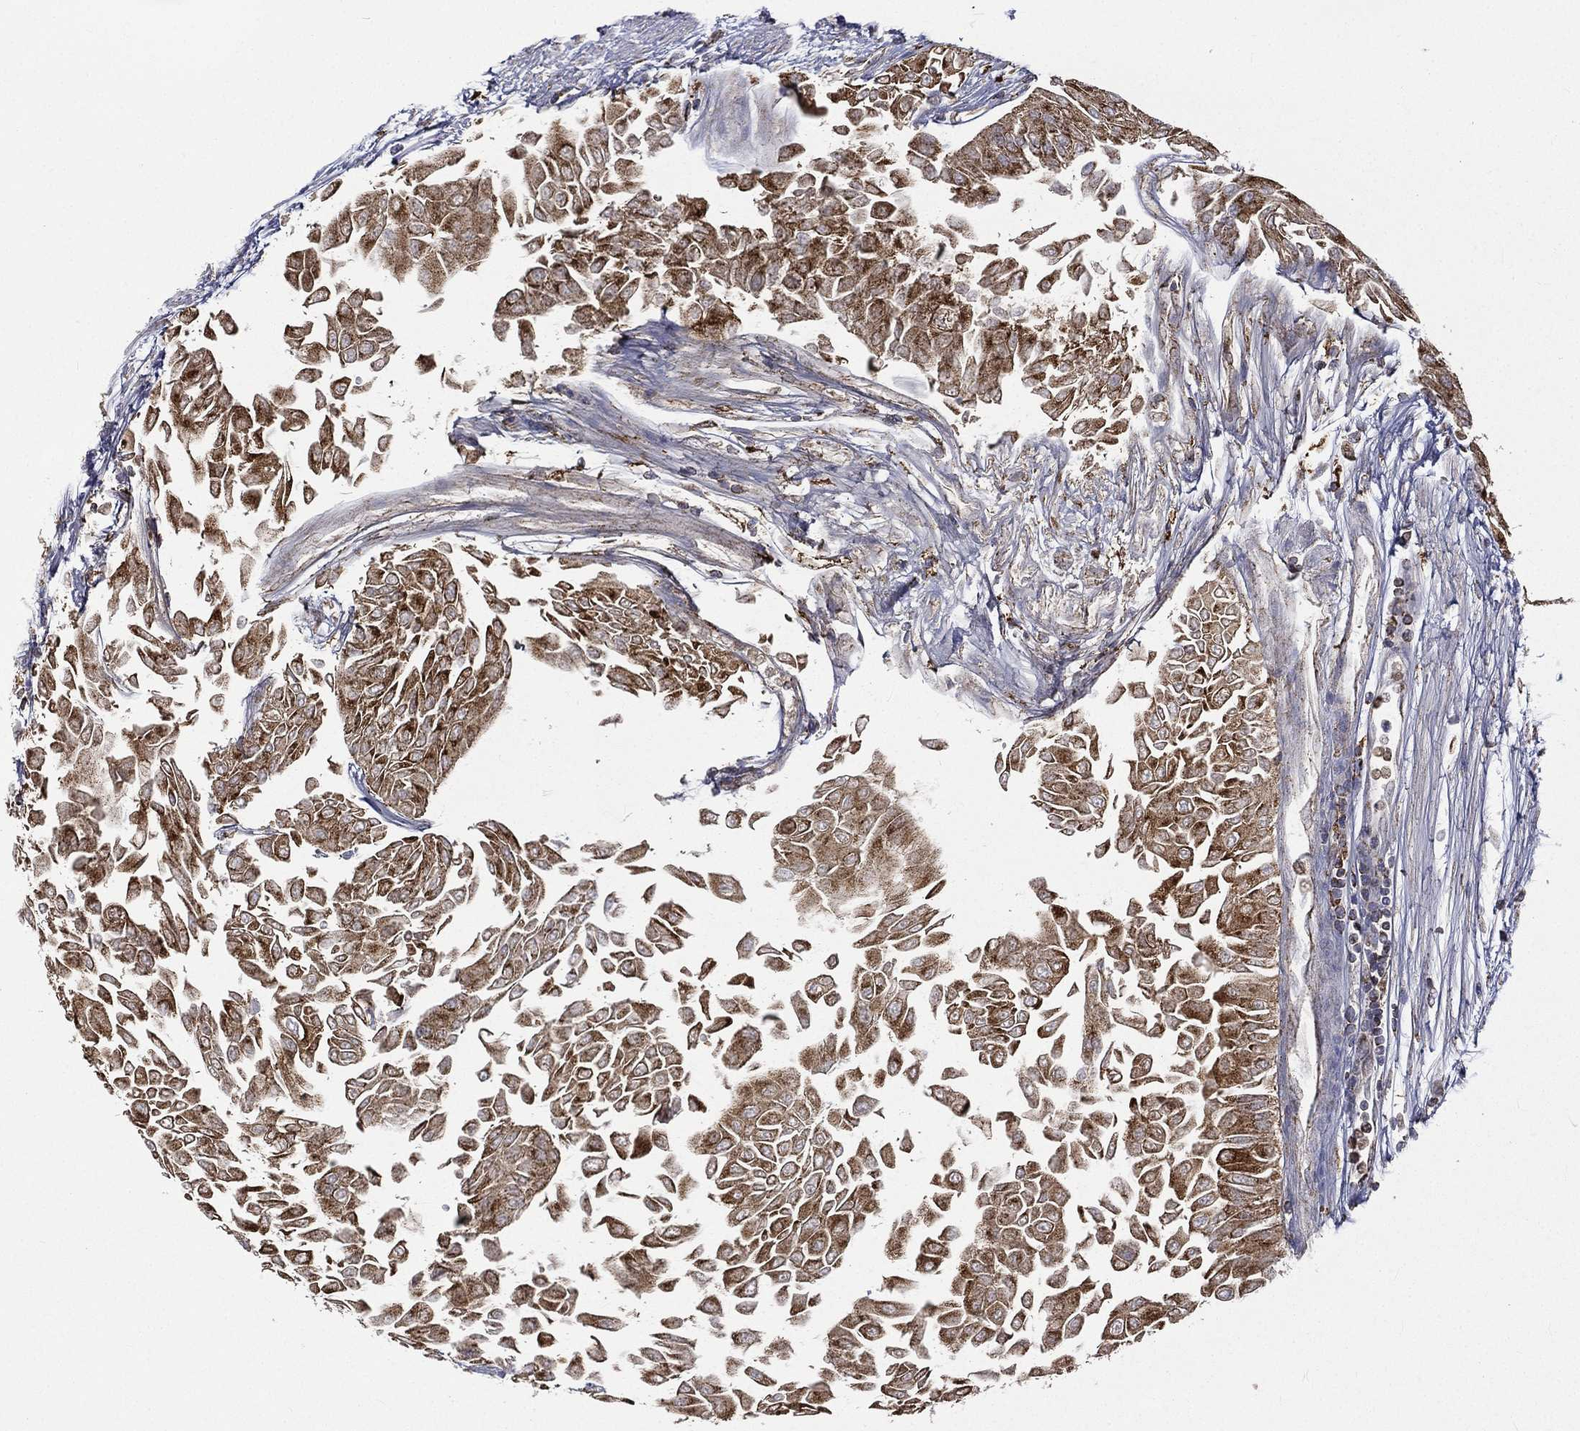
{"staining": {"intensity": "strong", "quantity": "25%-75%", "location": "cytoplasmic/membranous"}, "tissue": "urothelial cancer", "cell_type": "Tumor cells", "image_type": "cancer", "snomed": [{"axis": "morphology", "description": "Urothelial carcinoma, Low grade"}, {"axis": "topography", "description": "Urinary bladder"}], "caption": "Tumor cells display high levels of strong cytoplasmic/membranous positivity in approximately 25%-75% of cells in human urothelial carcinoma (low-grade). The staining was performed using DAB (3,3'-diaminobenzidine), with brown indicating positive protein expression. Nuclei are stained blue with hematoxylin.", "gene": "RIN3", "patient": {"sex": "male", "age": 67}}